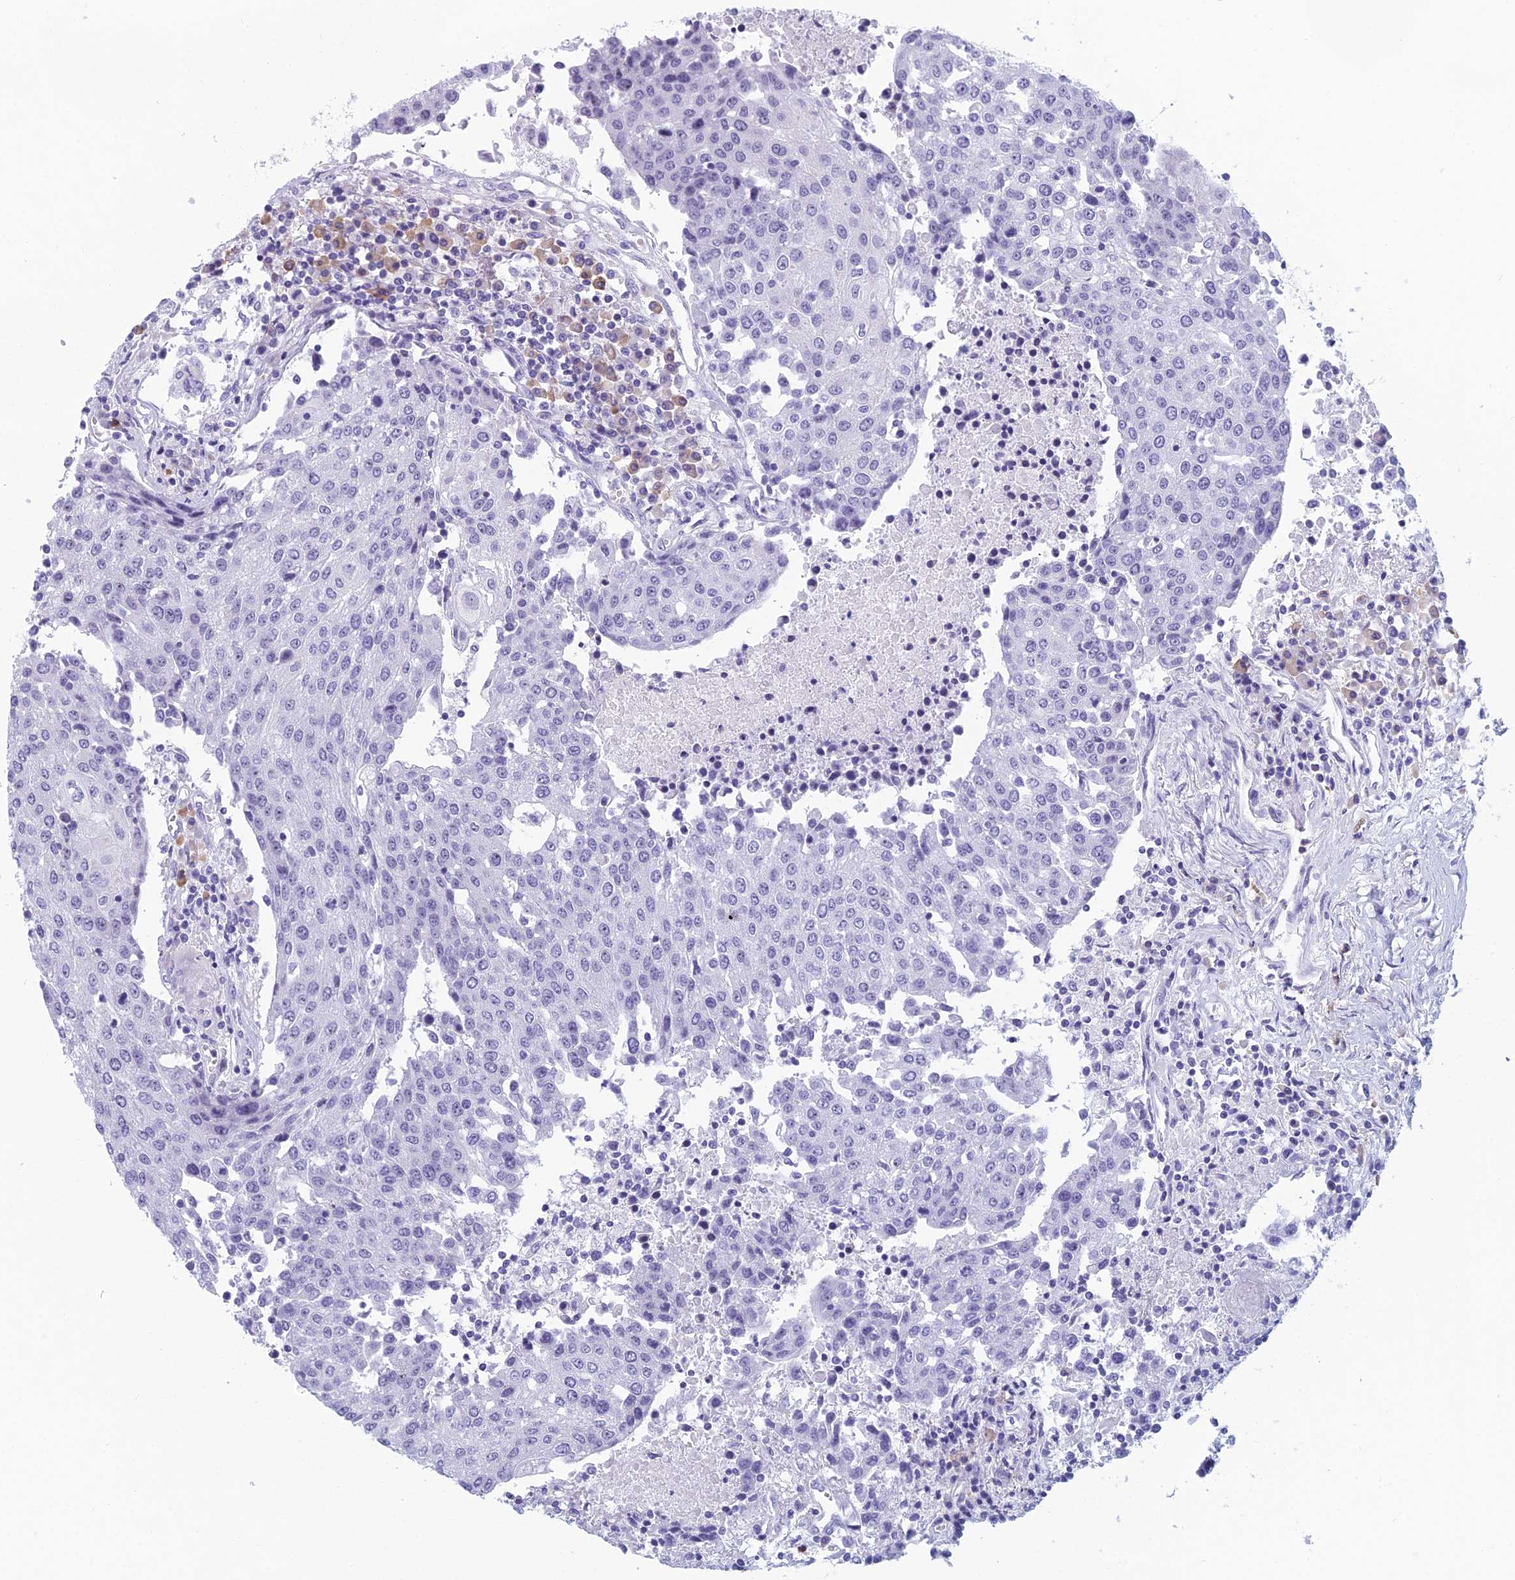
{"staining": {"intensity": "negative", "quantity": "none", "location": "none"}, "tissue": "urothelial cancer", "cell_type": "Tumor cells", "image_type": "cancer", "snomed": [{"axis": "morphology", "description": "Urothelial carcinoma, High grade"}, {"axis": "topography", "description": "Urinary bladder"}], "caption": "This is a micrograph of immunohistochemistry staining of high-grade urothelial carcinoma, which shows no staining in tumor cells.", "gene": "NOC2L", "patient": {"sex": "female", "age": 85}}